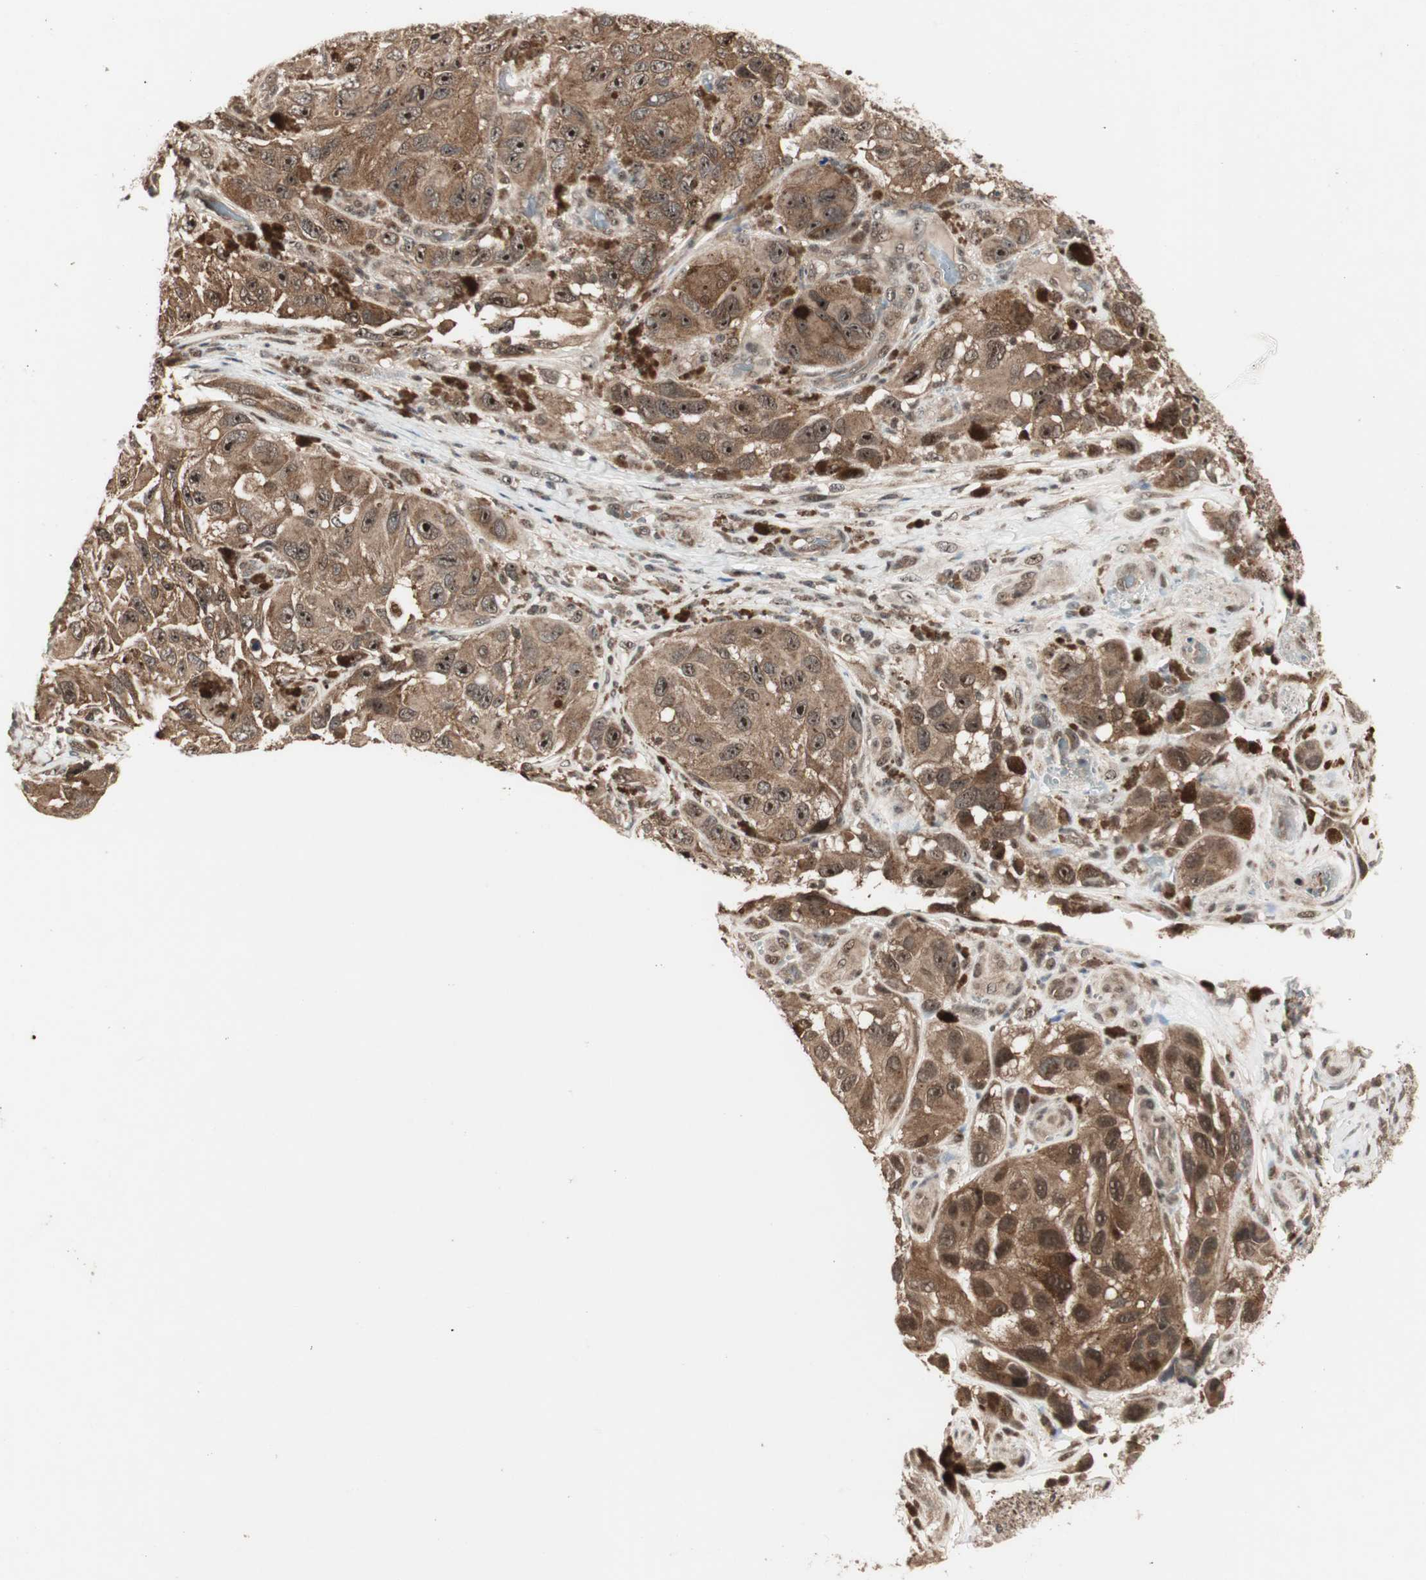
{"staining": {"intensity": "moderate", "quantity": ">75%", "location": "cytoplasmic/membranous,nuclear"}, "tissue": "melanoma", "cell_type": "Tumor cells", "image_type": "cancer", "snomed": [{"axis": "morphology", "description": "Malignant melanoma, NOS"}, {"axis": "topography", "description": "Skin"}], "caption": "A high-resolution micrograph shows immunohistochemistry staining of malignant melanoma, which displays moderate cytoplasmic/membranous and nuclear positivity in approximately >75% of tumor cells. The staining was performed using DAB to visualize the protein expression in brown, while the nuclei were stained in blue with hematoxylin (Magnification: 20x).", "gene": "CSNK2B", "patient": {"sex": "female", "age": 73}}